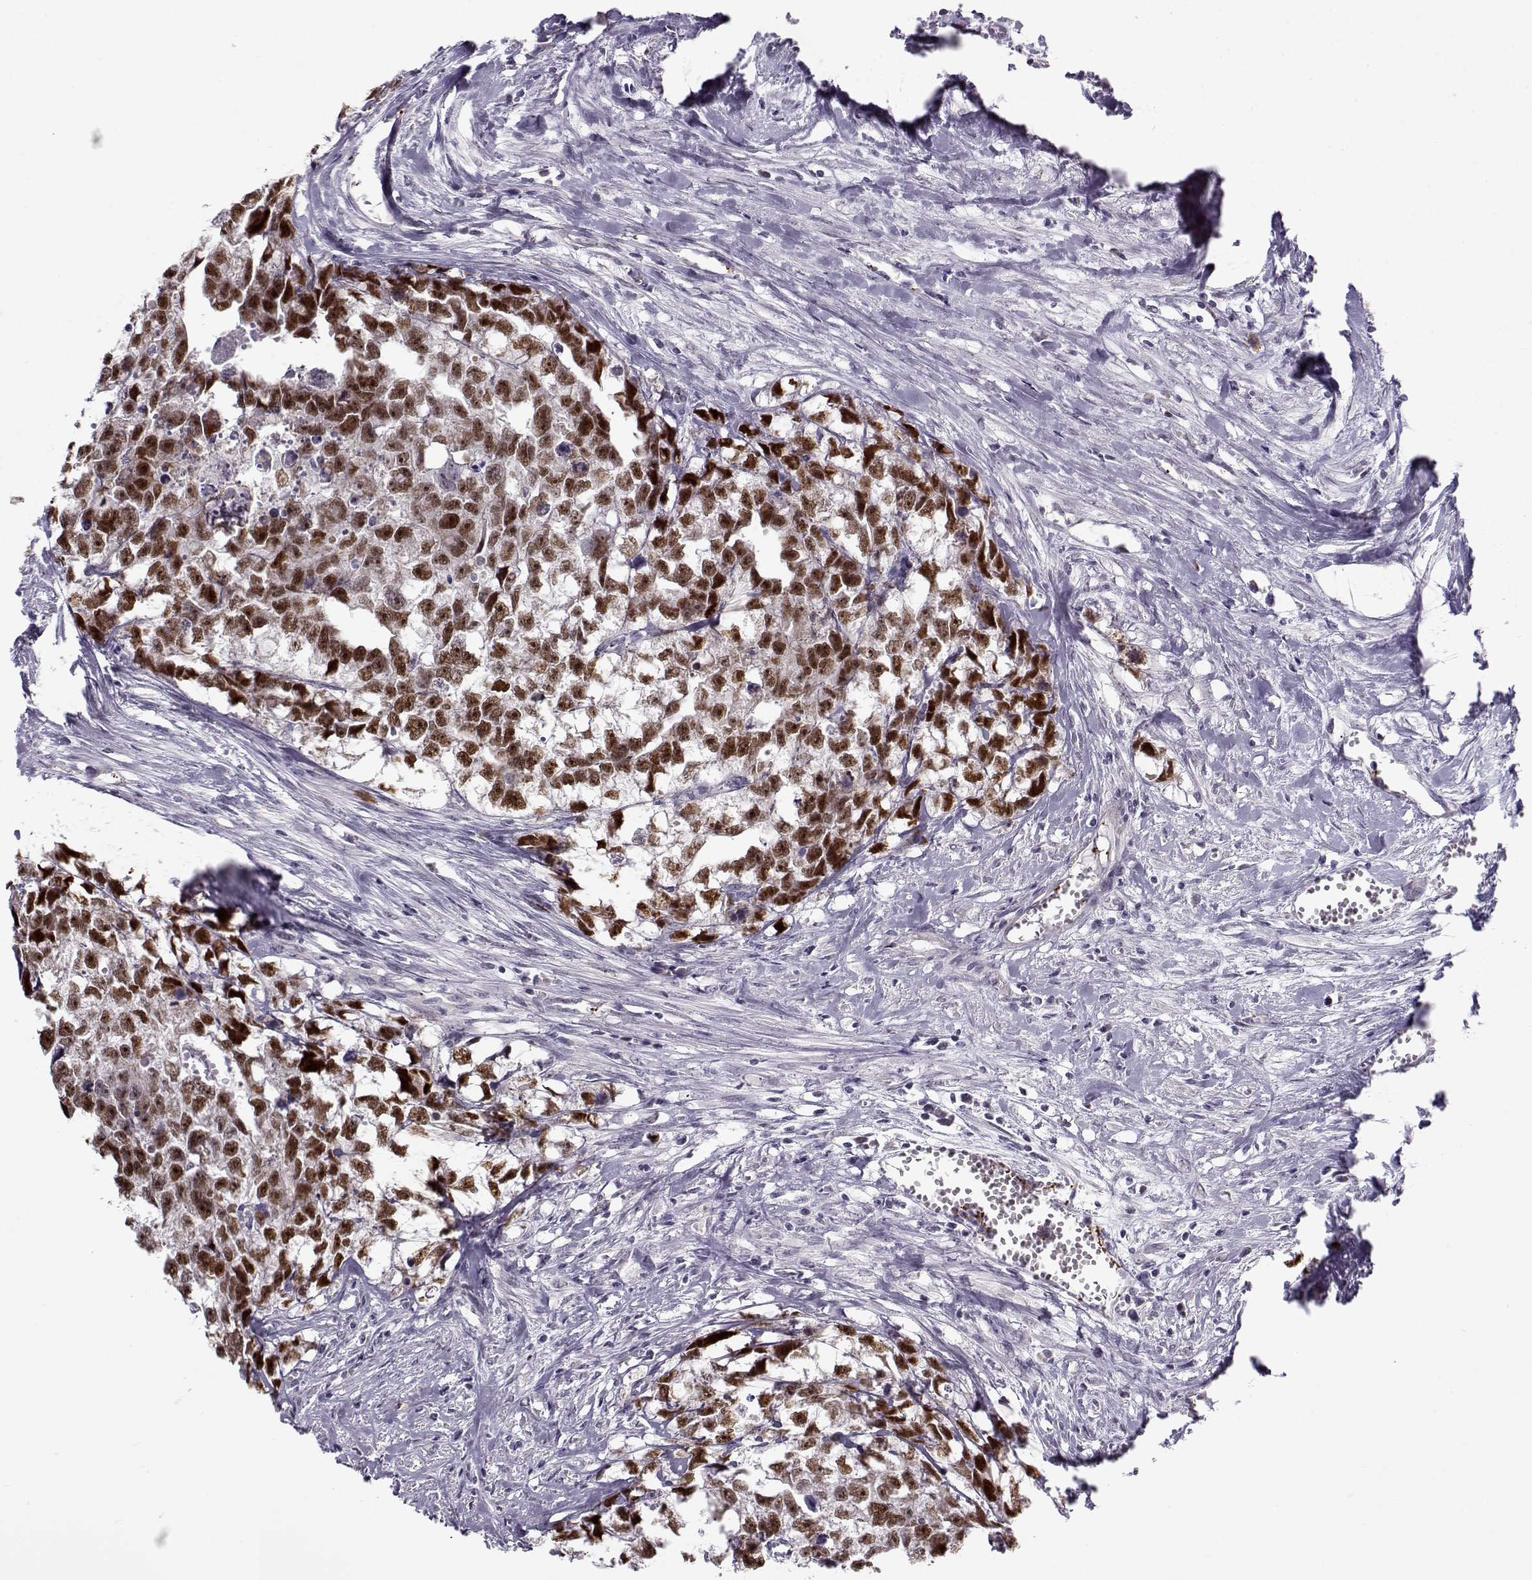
{"staining": {"intensity": "strong", "quantity": ">75%", "location": "nuclear"}, "tissue": "testis cancer", "cell_type": "Tumor cells", "image_type": "cancer", "snomed": [{"axis": "morphology", "description": "Carcinoma, Embryonal, NOS"}, {"axis": "morphology", "description": "Teratoma, malignant, NOS"}, {"axis": "topography", "description": "Testis"}], "caption": "Protein staining exhibits strong nuclear expression in approximately >75% of tumor cells in testis cancer (embryonal carcinoma).", "gene": "KLF17", "patient": {"sex": "male", "age": 44}}